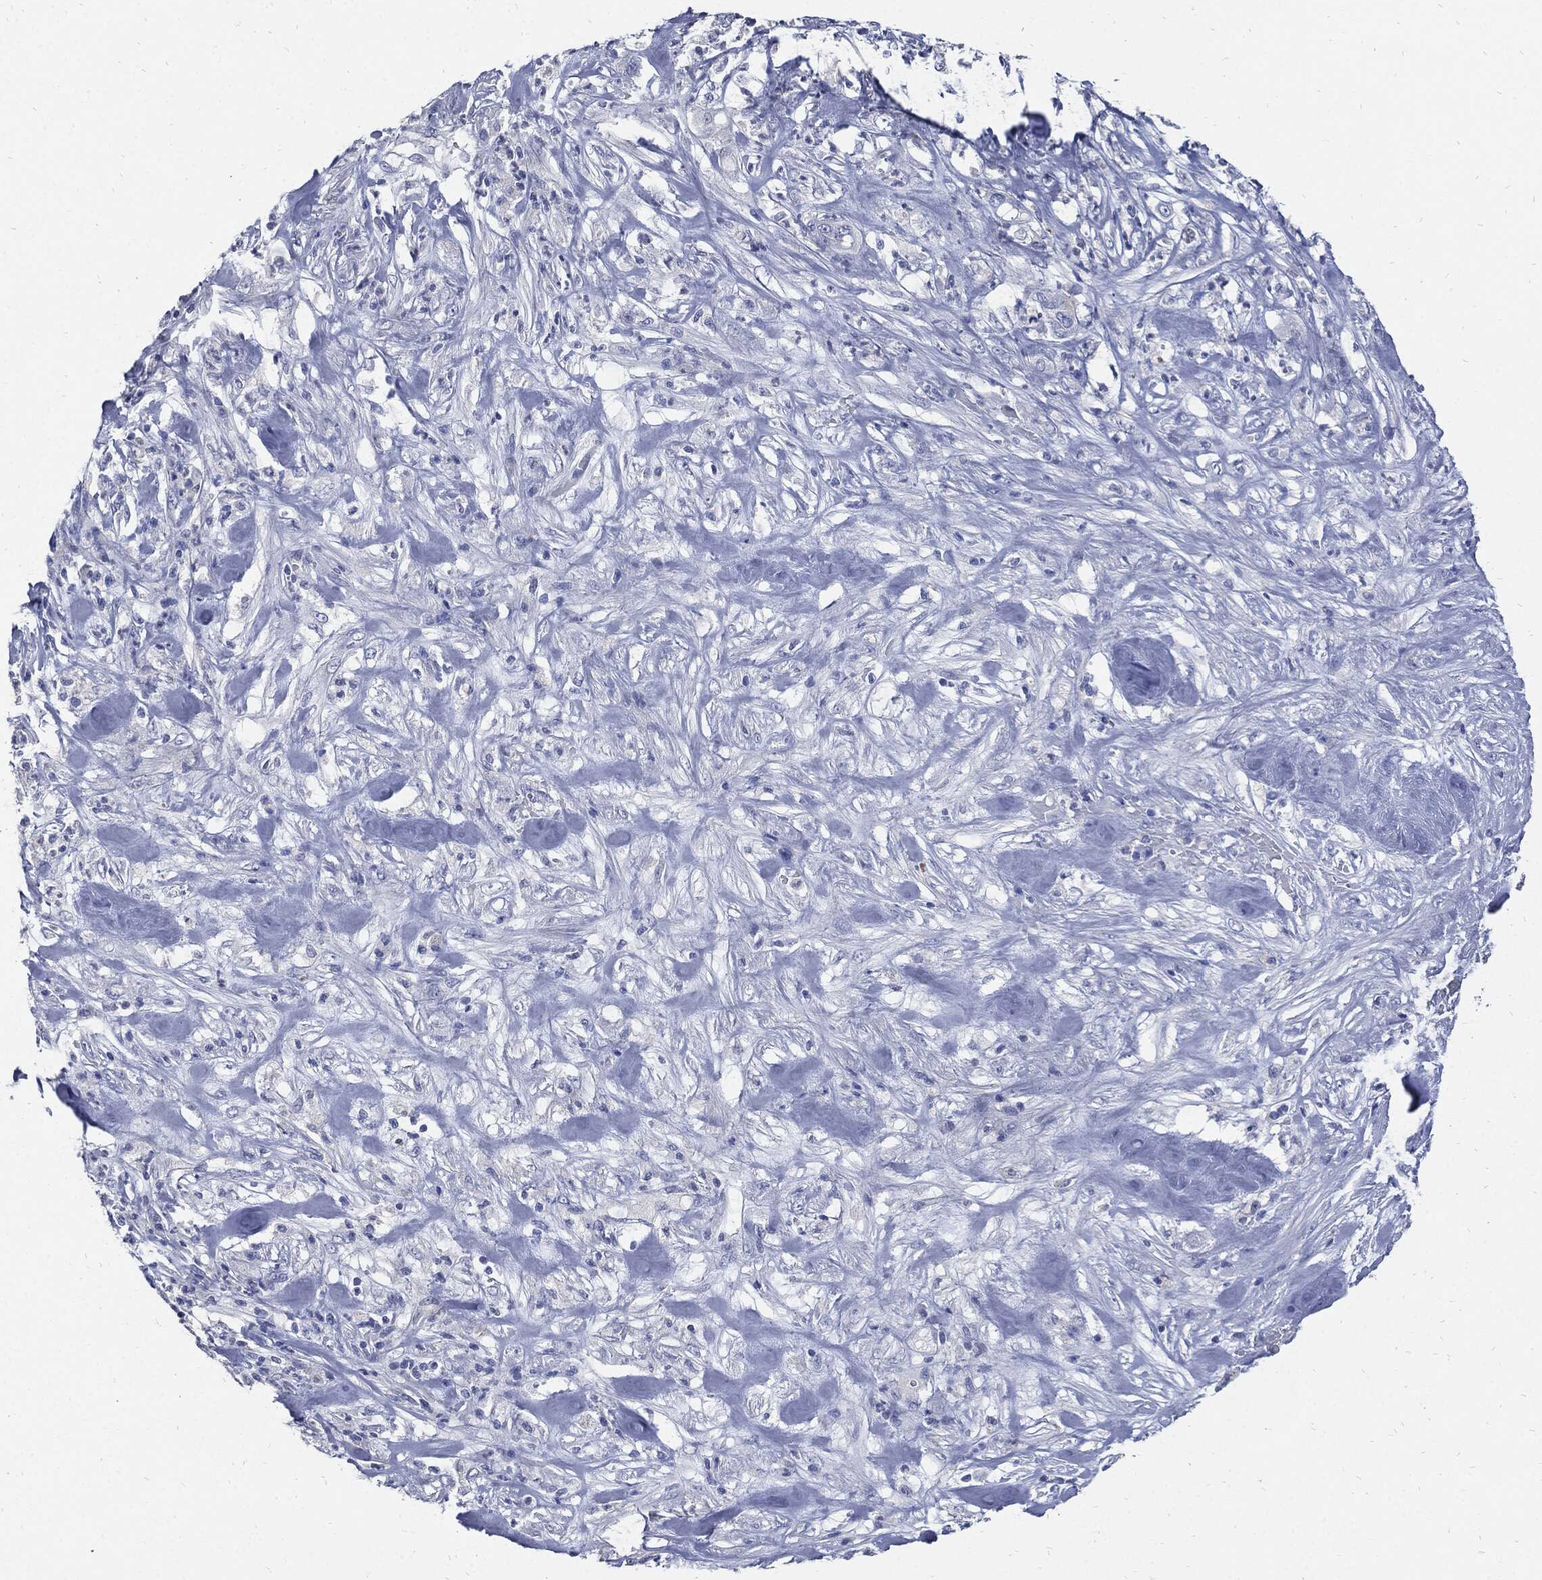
{"staining": {"intensity": "negative", "quantity": "none", "location": "none"}, "tissue": "pancreatic cancer", "cell_type": "Tumor cells", "image_type": "cancer", "snomed": [{"axis": "morphology", "description": "Adenocarcinoma, NOS"}, {"axis": "topography", "description": "Pancreas"}], "caption": "Immunohistochemistry histopathology image of neoplastic tissue: pancreatic cancer stained with DAB reveals no significant protein staining in tumor cells. (DAB (3,3'-diaminobenzidine) immunohistochemistry, high magnification).", "gene": "CPE", "patient": {"sex": "male", "age": 71}}